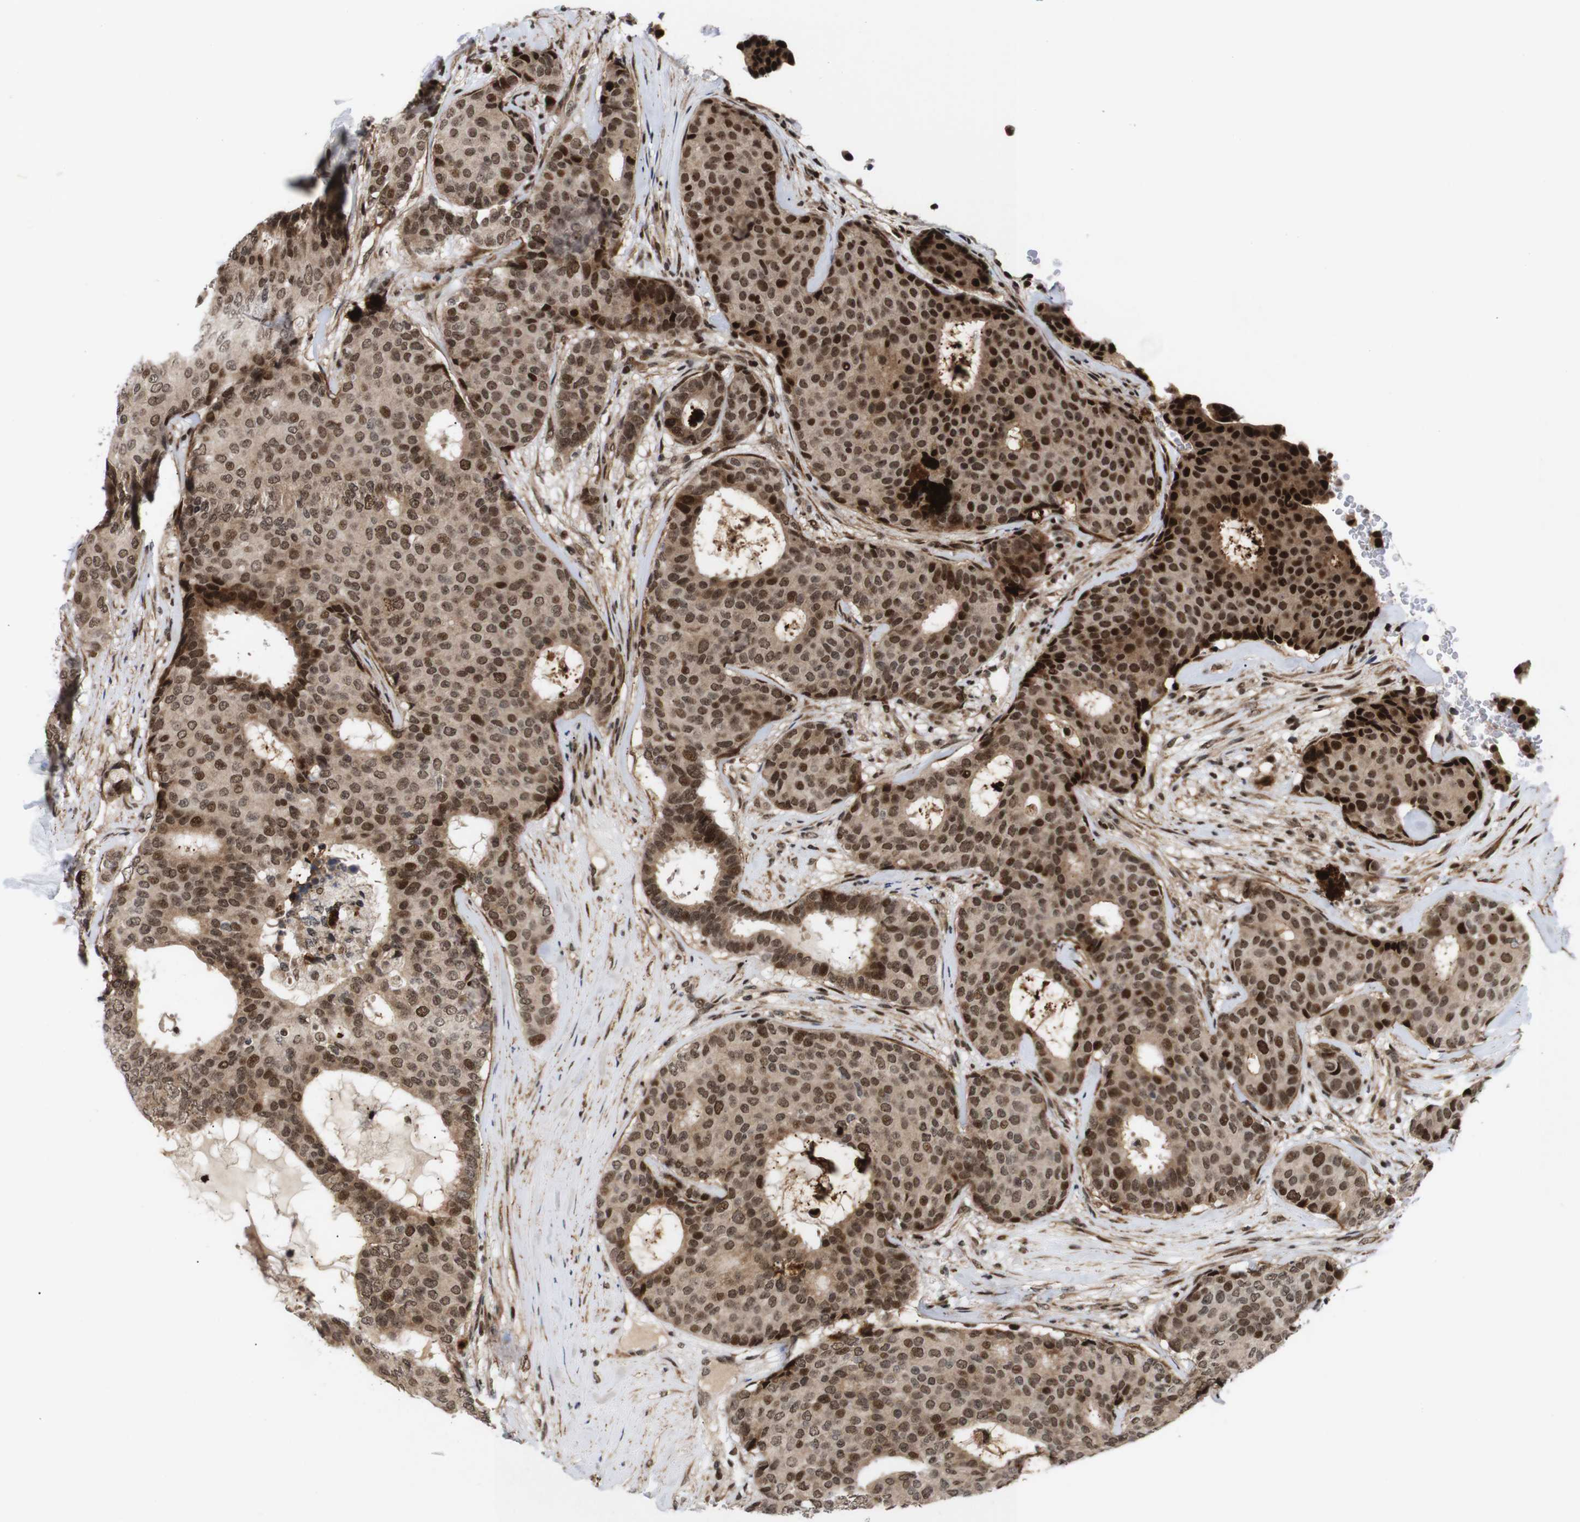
{"staining": {"intensity": "strong", "quantity": ">75%", "location": "nuclear"}, "tissue": "breast cancer", "cell_type": "Tumor cells", "image_type": "cancer", "snomed": [{"axis": "morphology", "description": "Duct carcinoma"}, {"axis": "topography", "description": "Breast"}], "caption": "Tumor cells demonstrate high levels of strong nuclear positivity in about >75% of cells in intraductal carcinoma (breast).", "gene": "KIF23", "patient": {"sex": "female", "age": 75}}